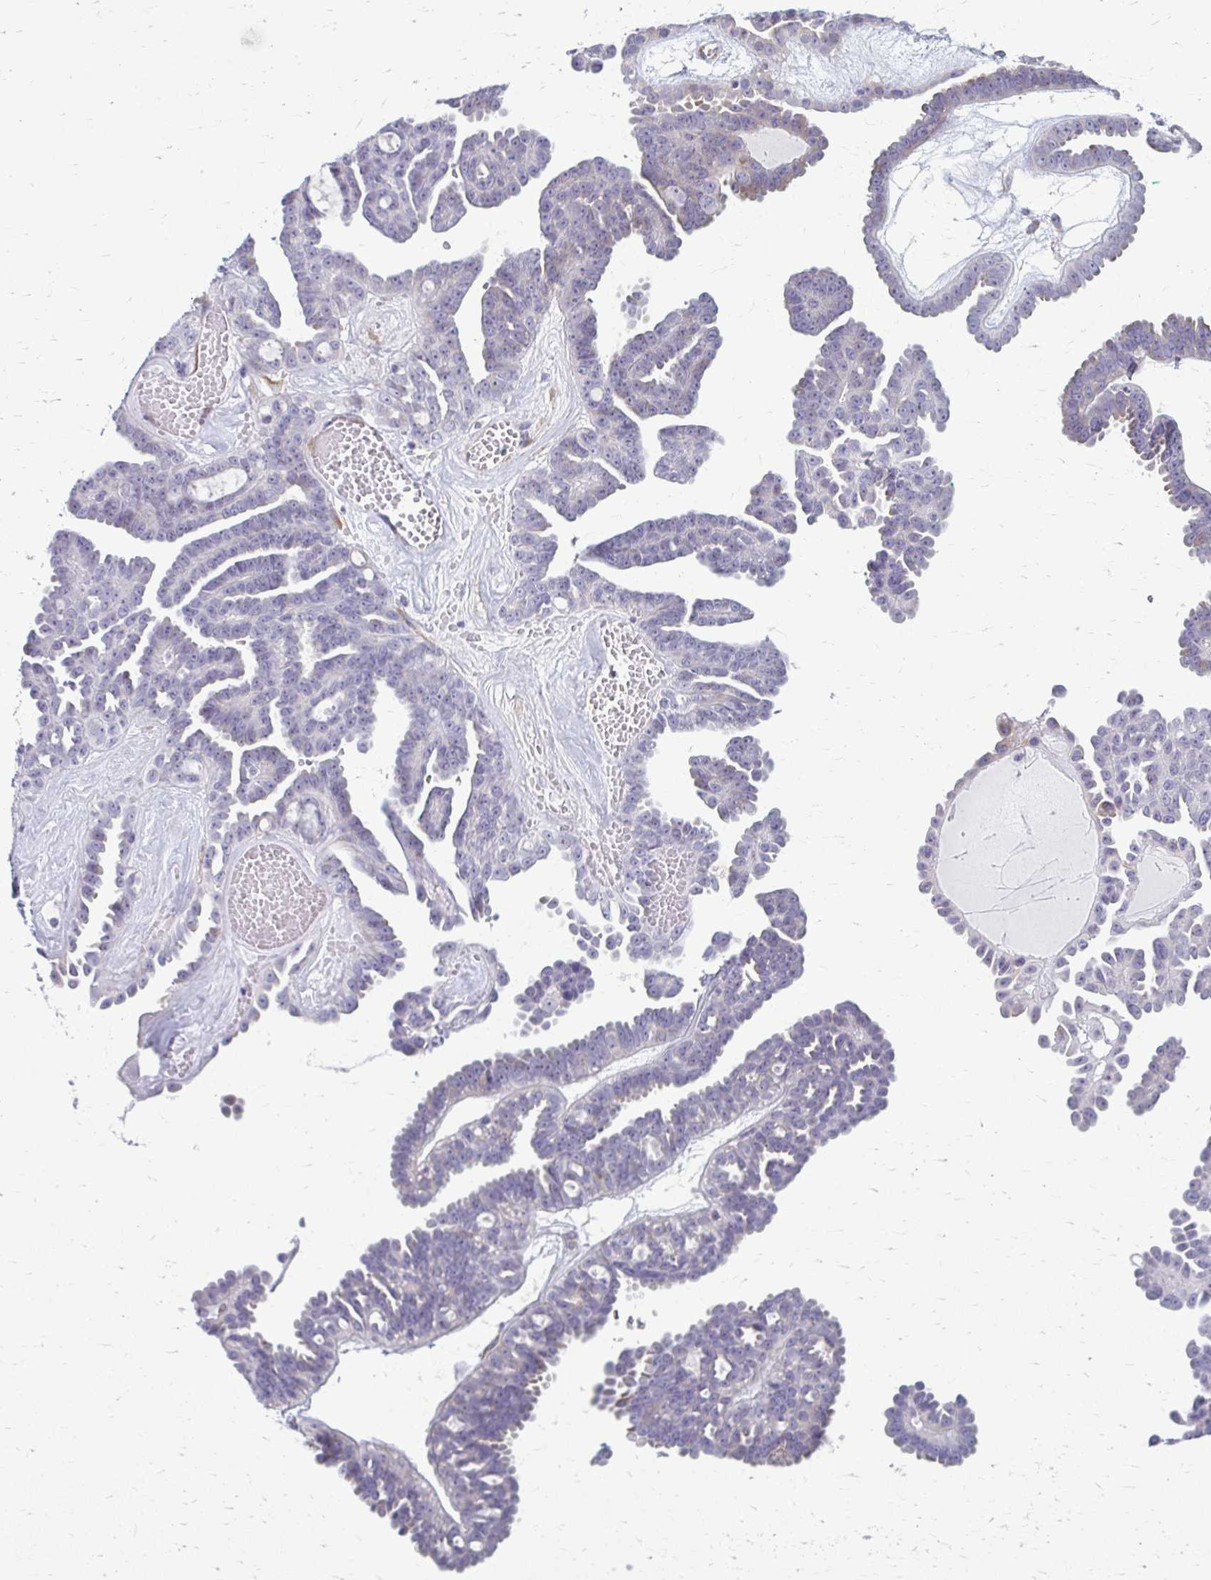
{"staining": {"intensity": "negative", "quantity": "none", "location": "none"}, "tissue": "ovarian cancer", "cell_type": "Tumor cells", "image_type": "cancer", "snomed": [{"axis": "morphology", "description": "Cystadenocarcinoma, serous, NOS"}, {"axis": "topography", "description": "Ovary"}], "caption": "IHC histopathology image of neoplastic tissue: ovarian cancer (serous cystadenocarcinoma) stained with DAB shows no significant protein staining in tumor cells. (Stains: DAB (3,3'-diaminobenzidine) immunohistochemistry (IHC) with hematoxylin counter stain, Microscopy: brightfield microscopy at high magnification).", "gene": "DEPP1", "patient": {"sex": "female", "age": 71}}